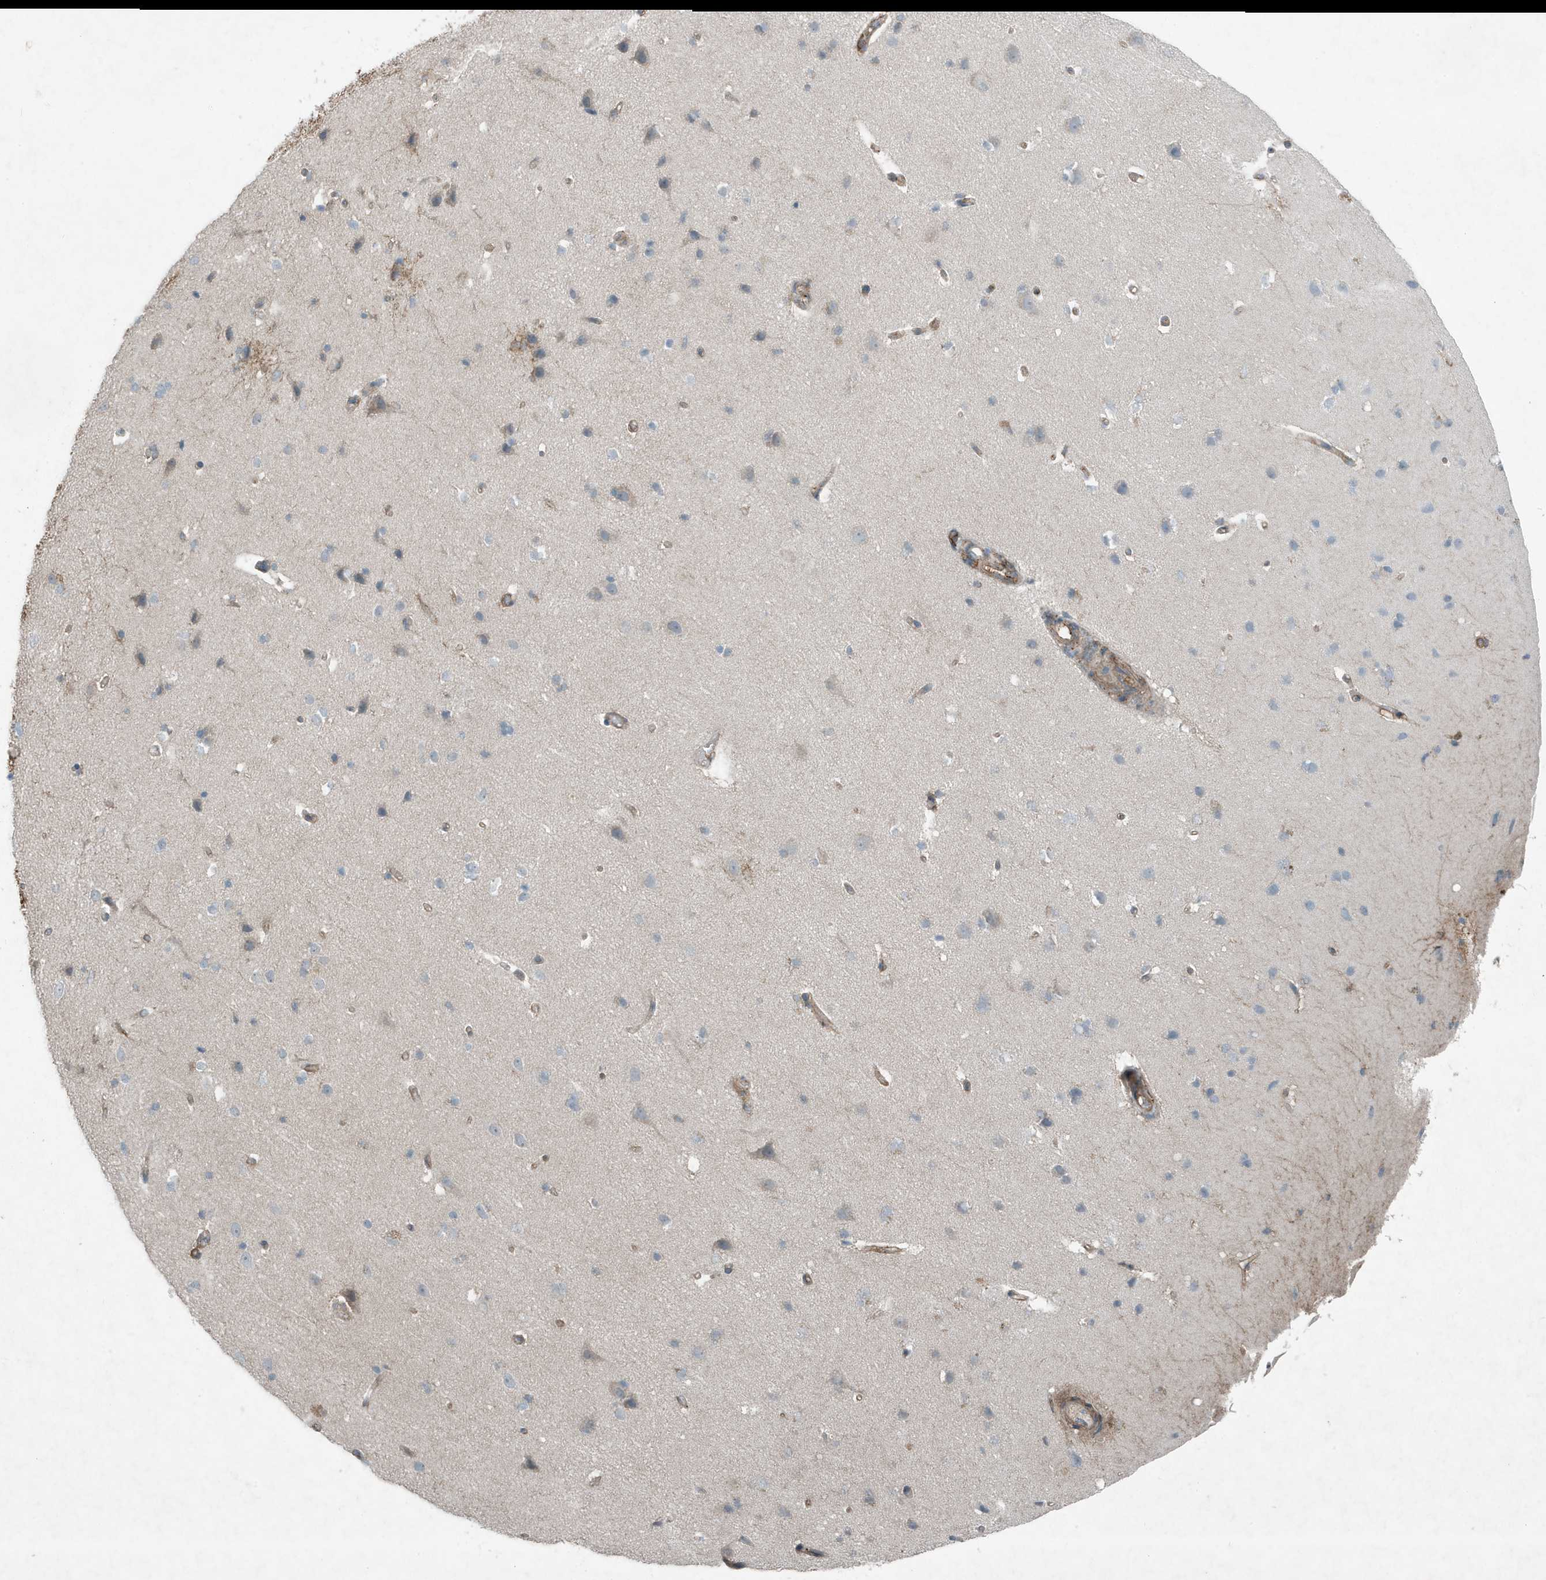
{"staining": {"intensity": "weak", "quantity": "25%-75%", "location": "cytoplasmic/membranous"}, "tissue": "cerebral cortex", "cell_type": "Endothelial cells", "image_type": "normal", "snomed": [{"axis": "morphology", "description": "Normal tissue, NOS"}, {"axis": "topography", "description": "Cerebral cortex"}], "caption": "IHC (DAB (3,3'-diaminobenzidine)) staining of normal cerebral cortex shows weak cytoplasmic/membranous protein expression in approximately 25%-75% of endothelial cells.", "gene": "DAPP1", "patient": {"sex": "male", "age": 34}}